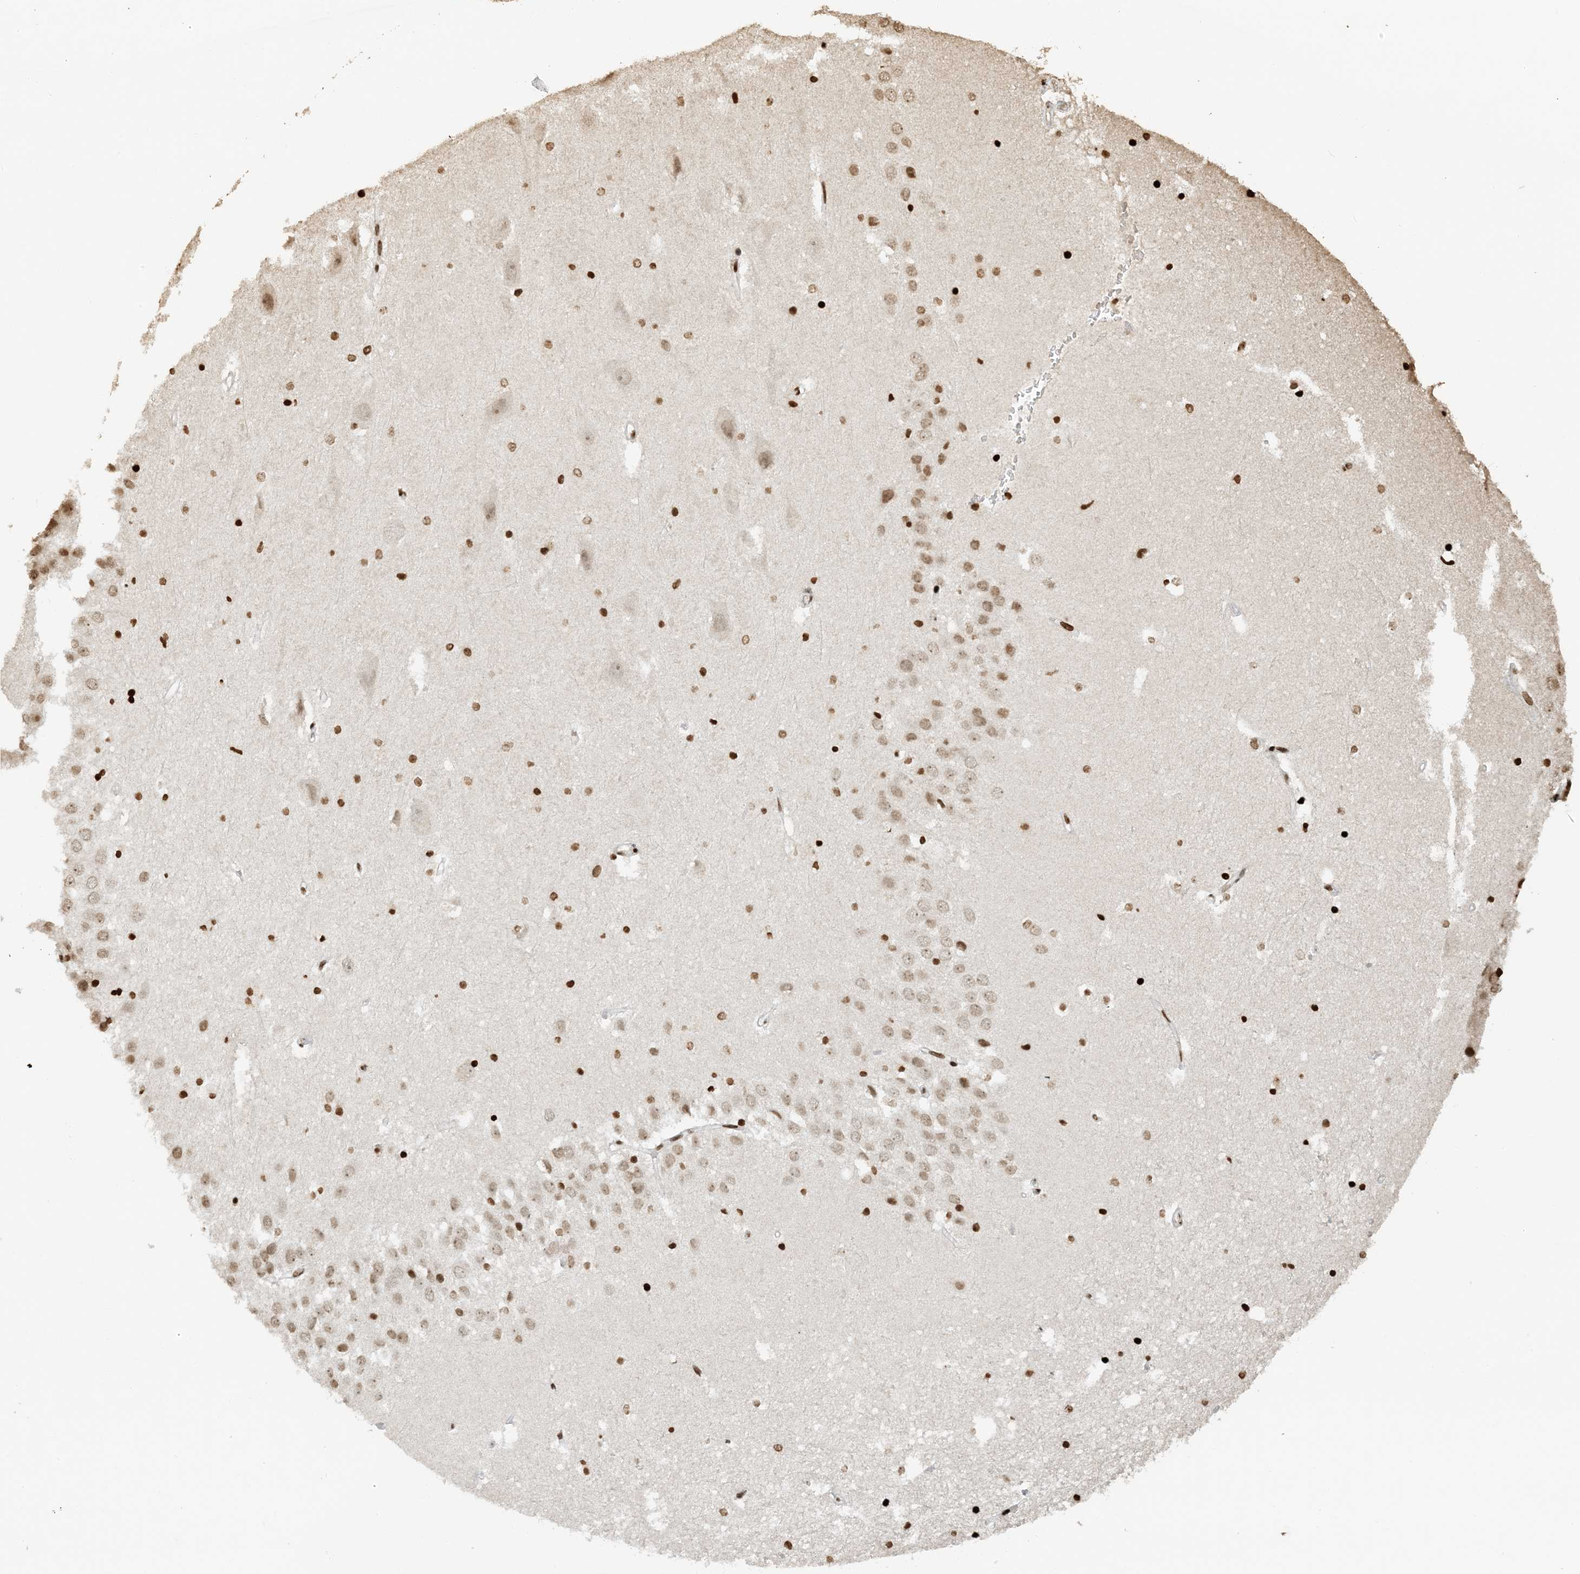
{"staining": {"intensity": "strong", "quantity": ">75%", "location": "nuclear"}, "tissue": "hippocampus", "cell_type": "Glial cells", "image_type": "normal", "snomed": [{"axis": "morphology", "description": "Normal tissue, NOS"}, {"axis": "topography", "description": "Hippocampus"}], "caption": "Protein staining of normal hippocampus exhibits strong nuclear expression in about >75% of glial cells. The protein of interest is shown in brown color, while the nuclei are stained blue.", "gene": "H3", "patient": {"sex": "female", "age": 52}}